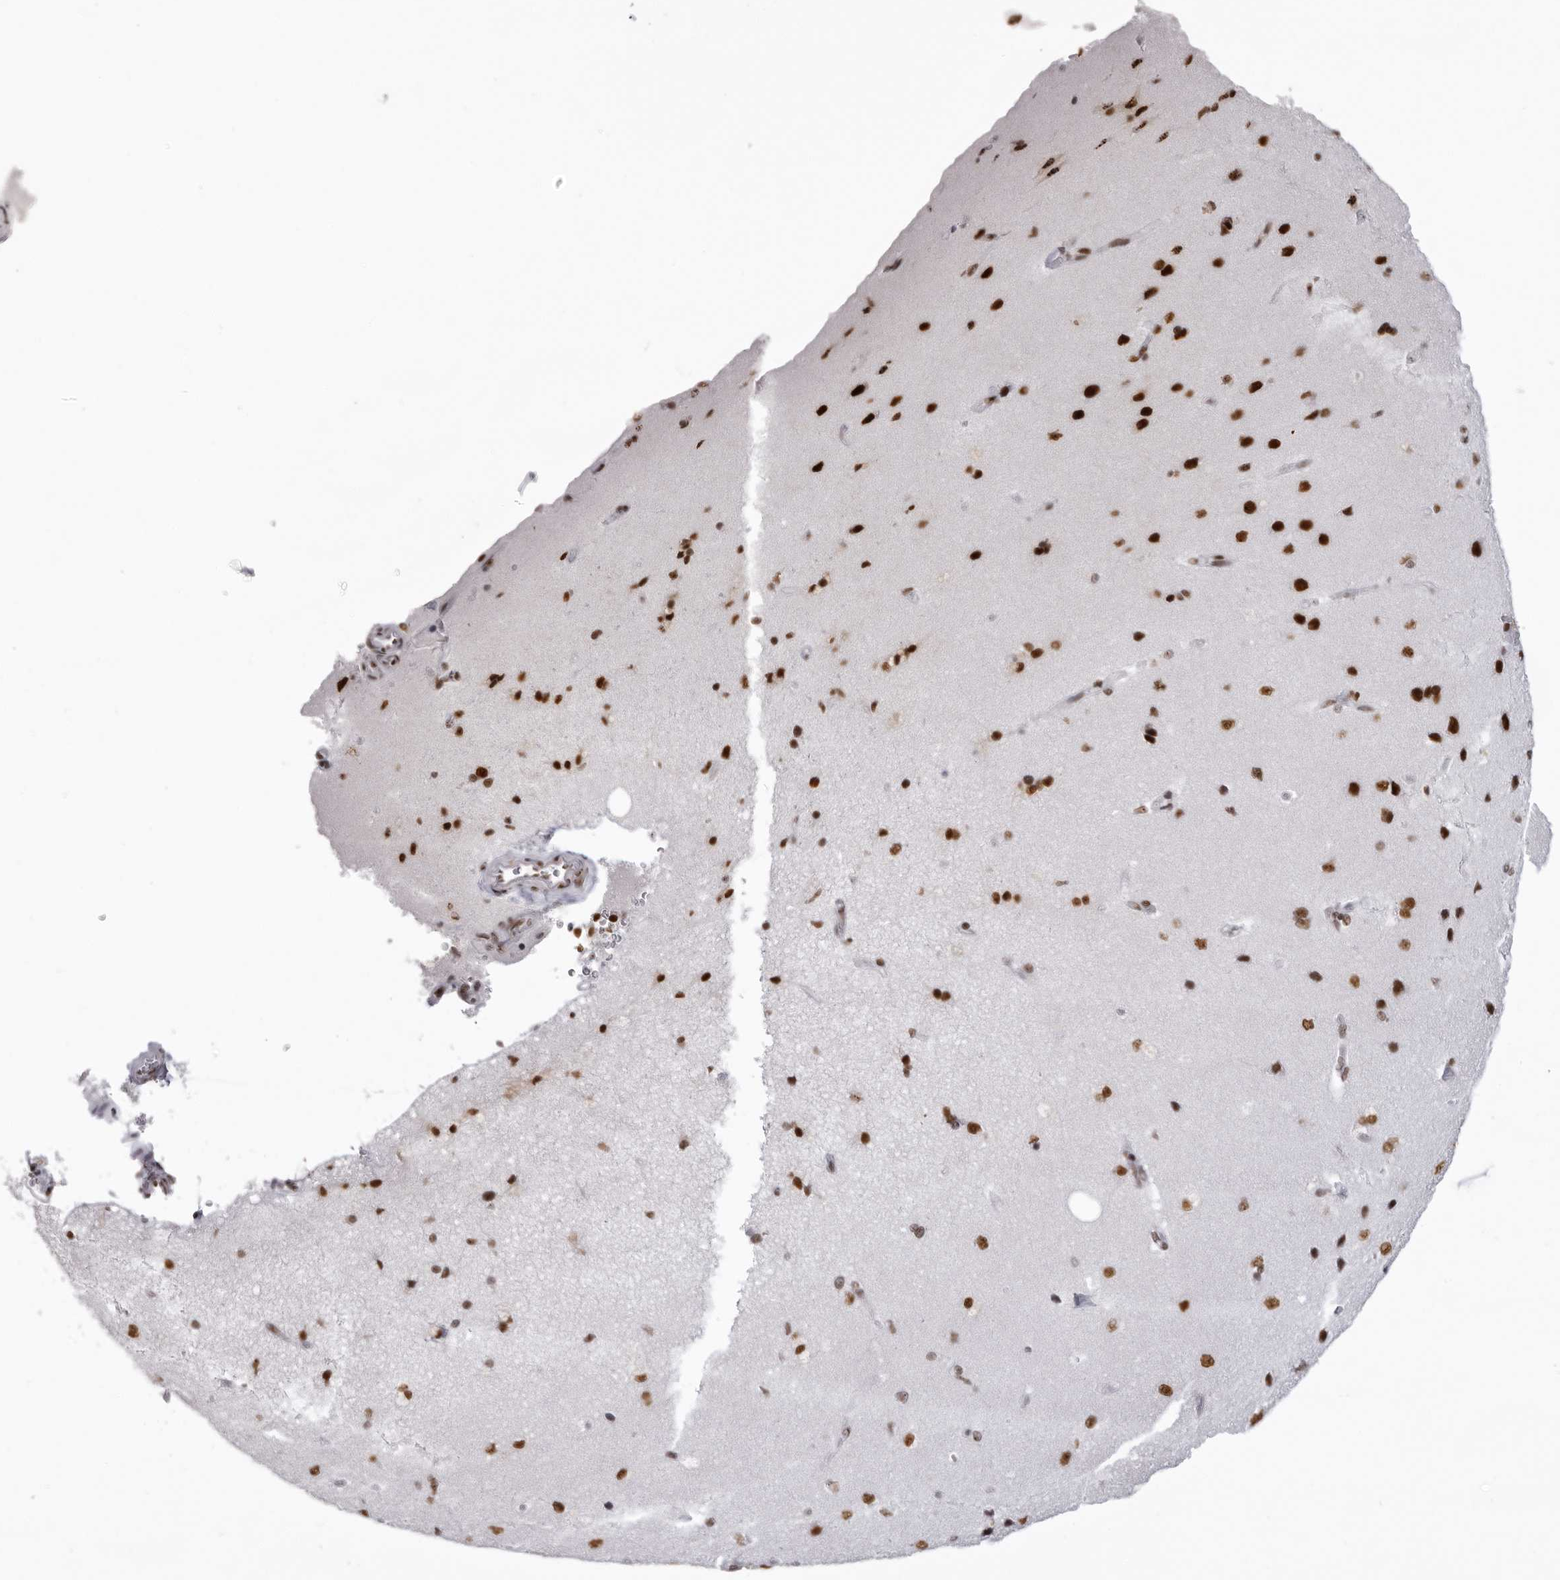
{"staining": {"intensity": "negative", "quantity": "none", "location": "none"}, "tissue": "cerebral cortex", "cell_type": "Endothelial cells", "image_type": "normal", "snomed": [{"axis": "morphology", "description": "Normal tissue, NOS"}, {"axis": "topography", "description": "Cerebral cortex"}], "caption": "Micrograph shows no protein staining in endothelial cells of normal cerebral cortex. (IHC, brightfield microscopy, high magnification).", "gene": "DHX9", "patient": {"sex": "male", "age": 62}}